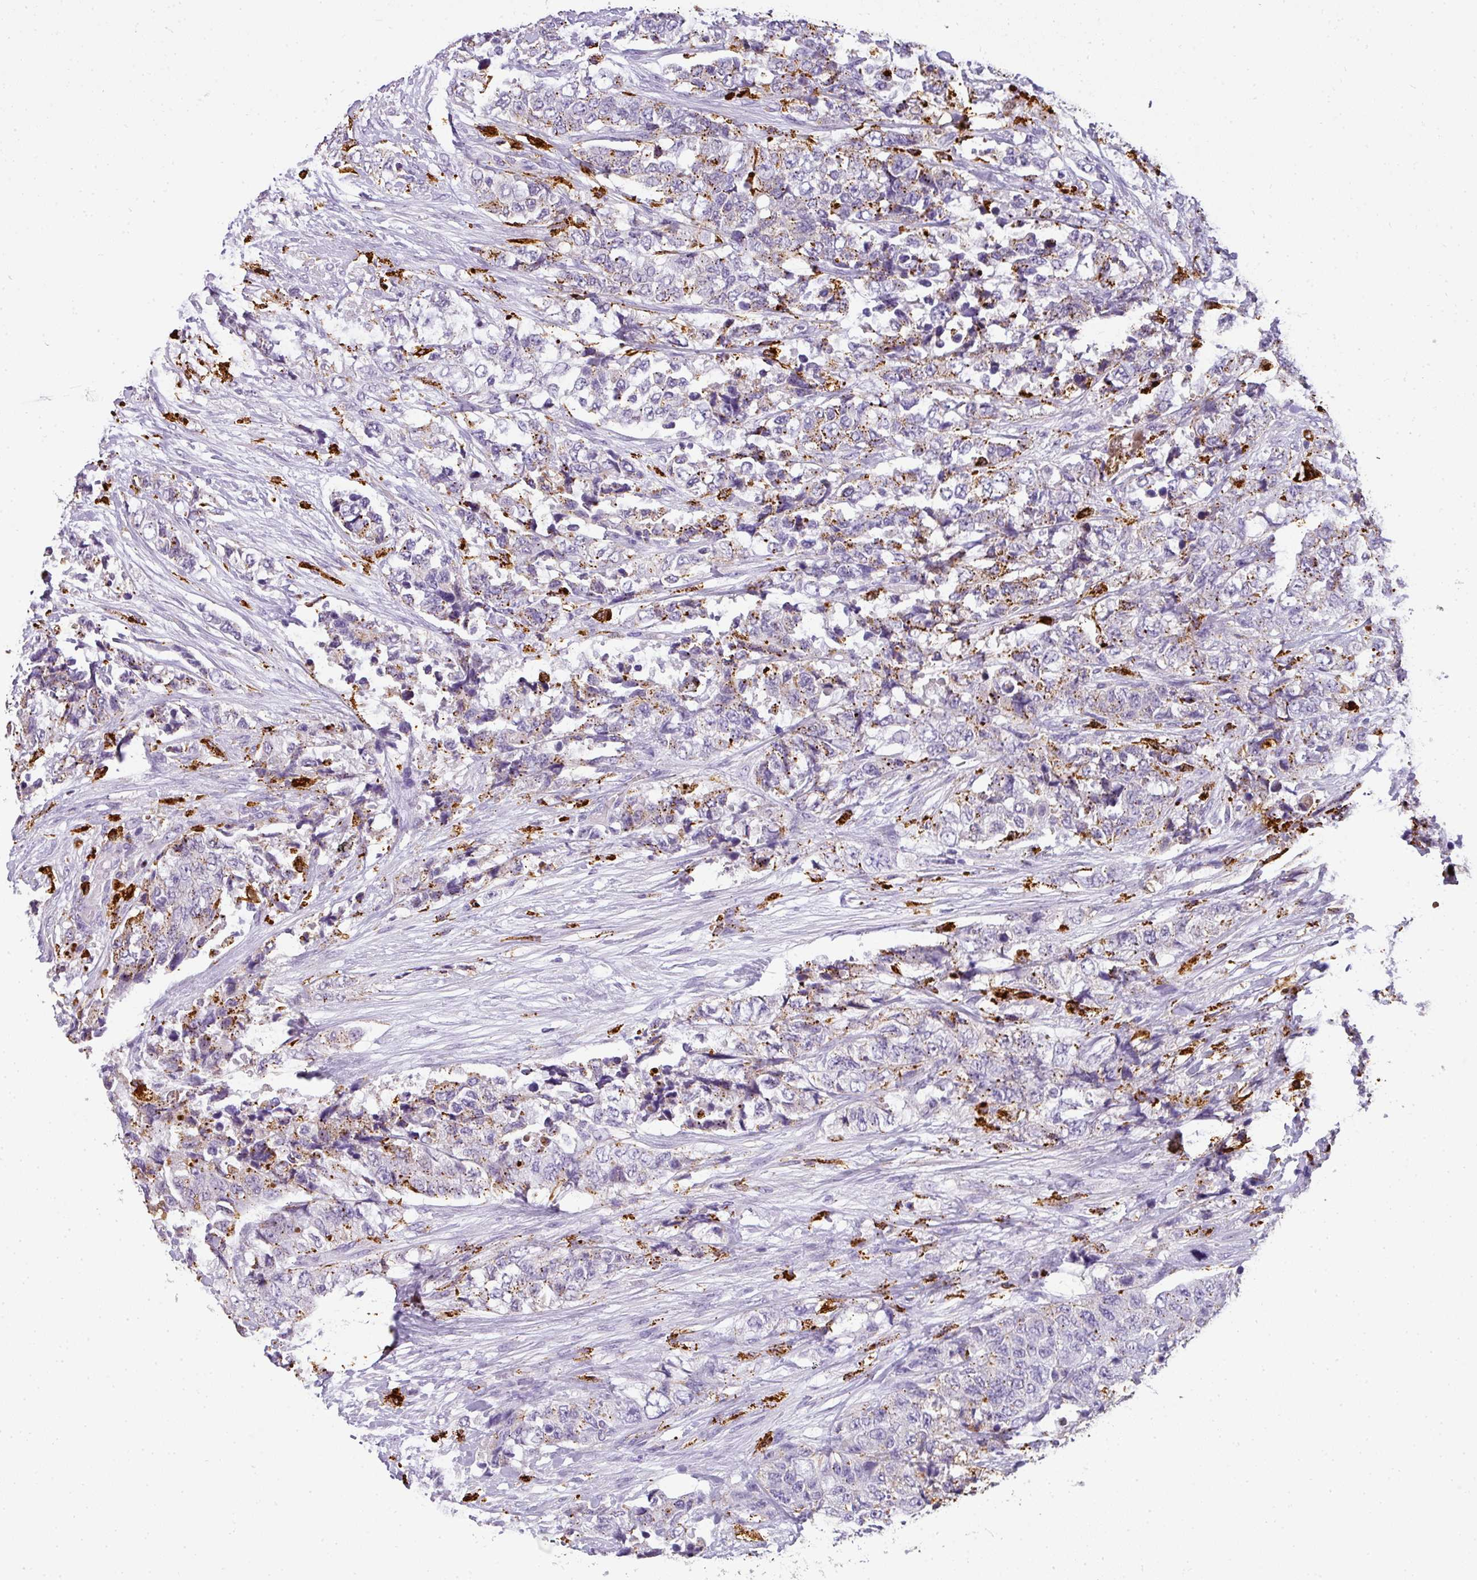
{"staining": {"intensity": "moderate", "quantity": "<25%", "location": "cytoplasmic/membranous"}, "tissue": "urothelial cancer", "cell_type": "Tumor cells", "image_type": "cancer", "snomed": [{"axis": "morphology", "description": "Urothelial carcinoma, High grade"}, {"axis": "topography", "description": "Urinary bladder"}], "caption": "The histopathology image exhibits immunohistochemical staining of urothelial cancer. There is moderate cytoplasmic/membranous staining is seen in about <25% of tumor cells.", "gene": "MMACHC", "patient": {"sex": "female", "age": 78}}